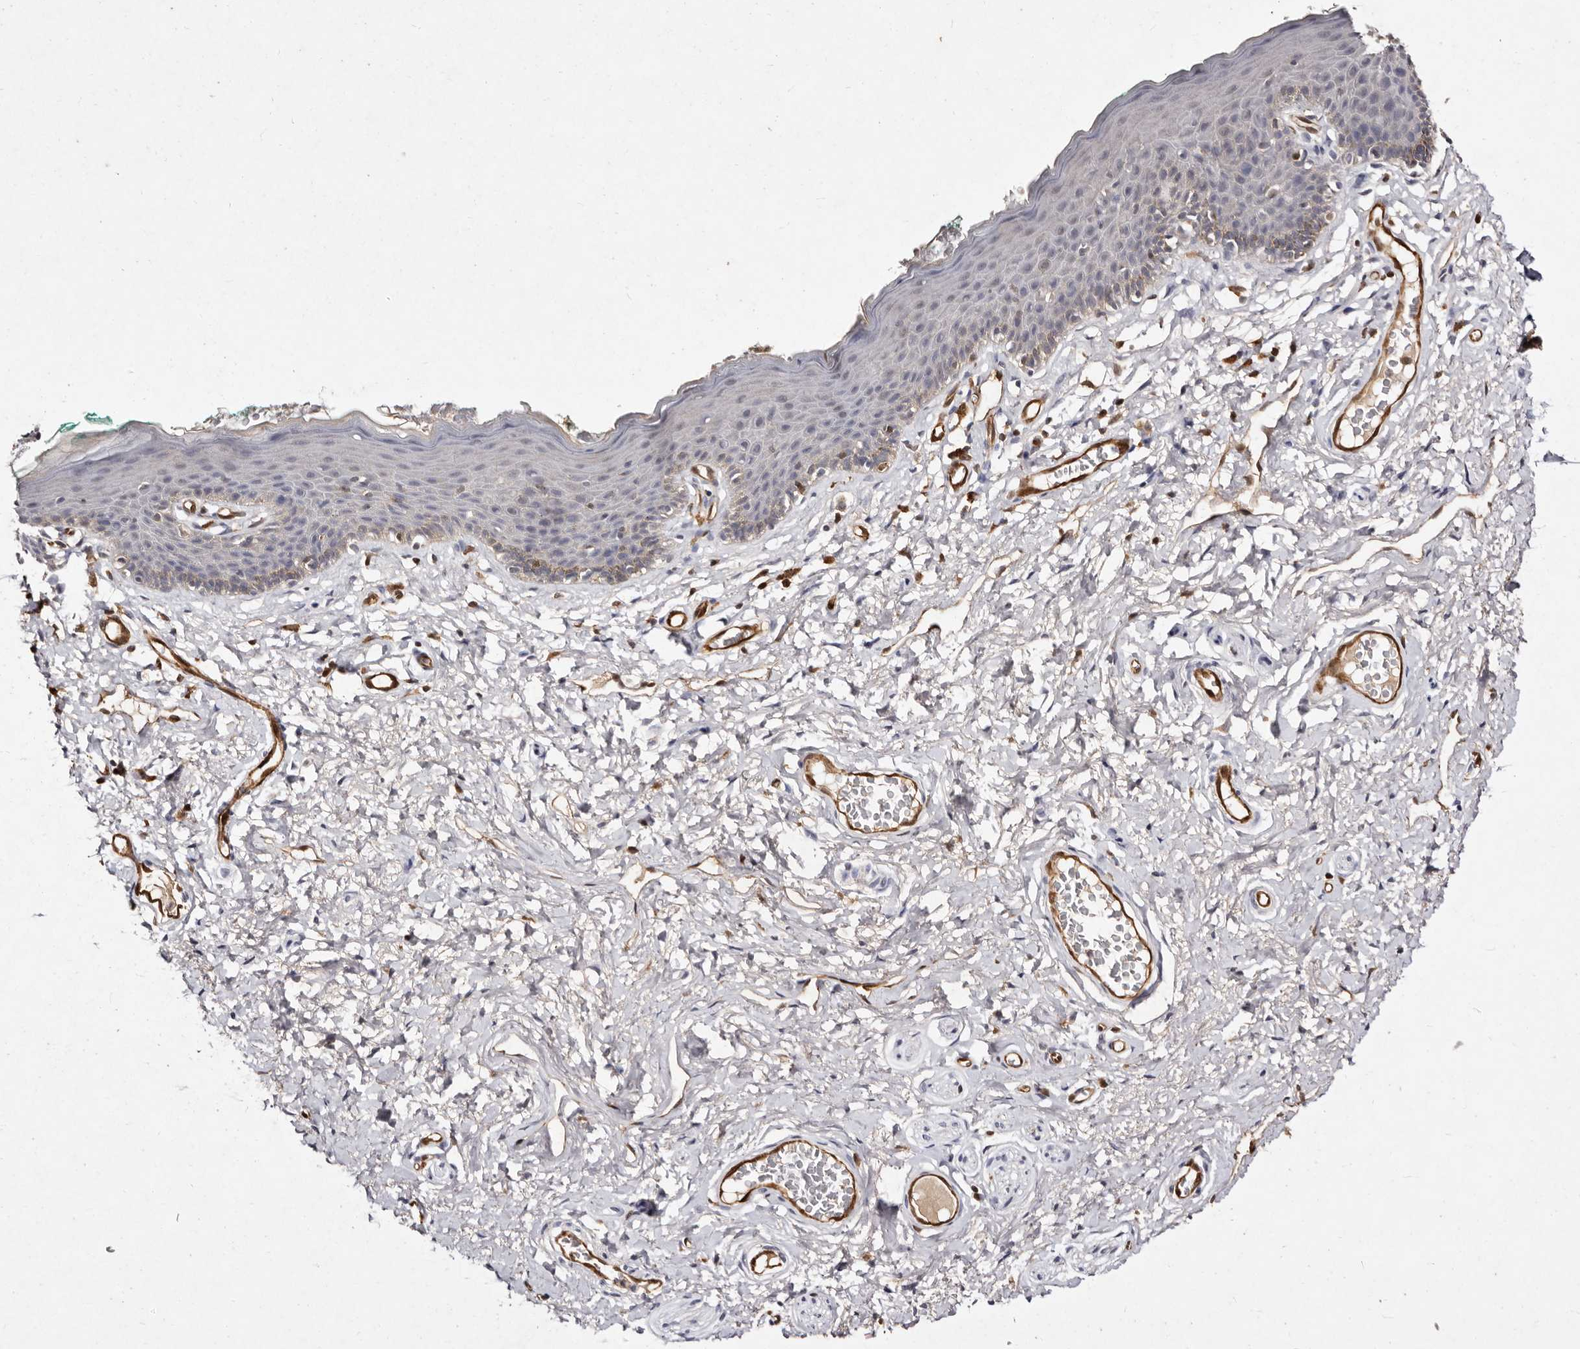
{"staining": {"intensity": "weak", "quantity": "<25%", "location": "cytoplasmic/membranous"}, "tissue": "skin", "cell_type": "Epidermal cells", "image_type": "normal", "snomed": [{"axis": "morphology", "description": "Normal tissue, NOS"}, {"axis": "topography", "description": "Vulva"}], "caption": "There is no significant expression in epidermal cells of skin. (Brightfield microscopy of DAB (3,3'-diaminobenzidine) immunohistochemistry (IHC) at high magnification).", "gene": "GIMAP4", "patient": {"sex": "female", "age": 66}}